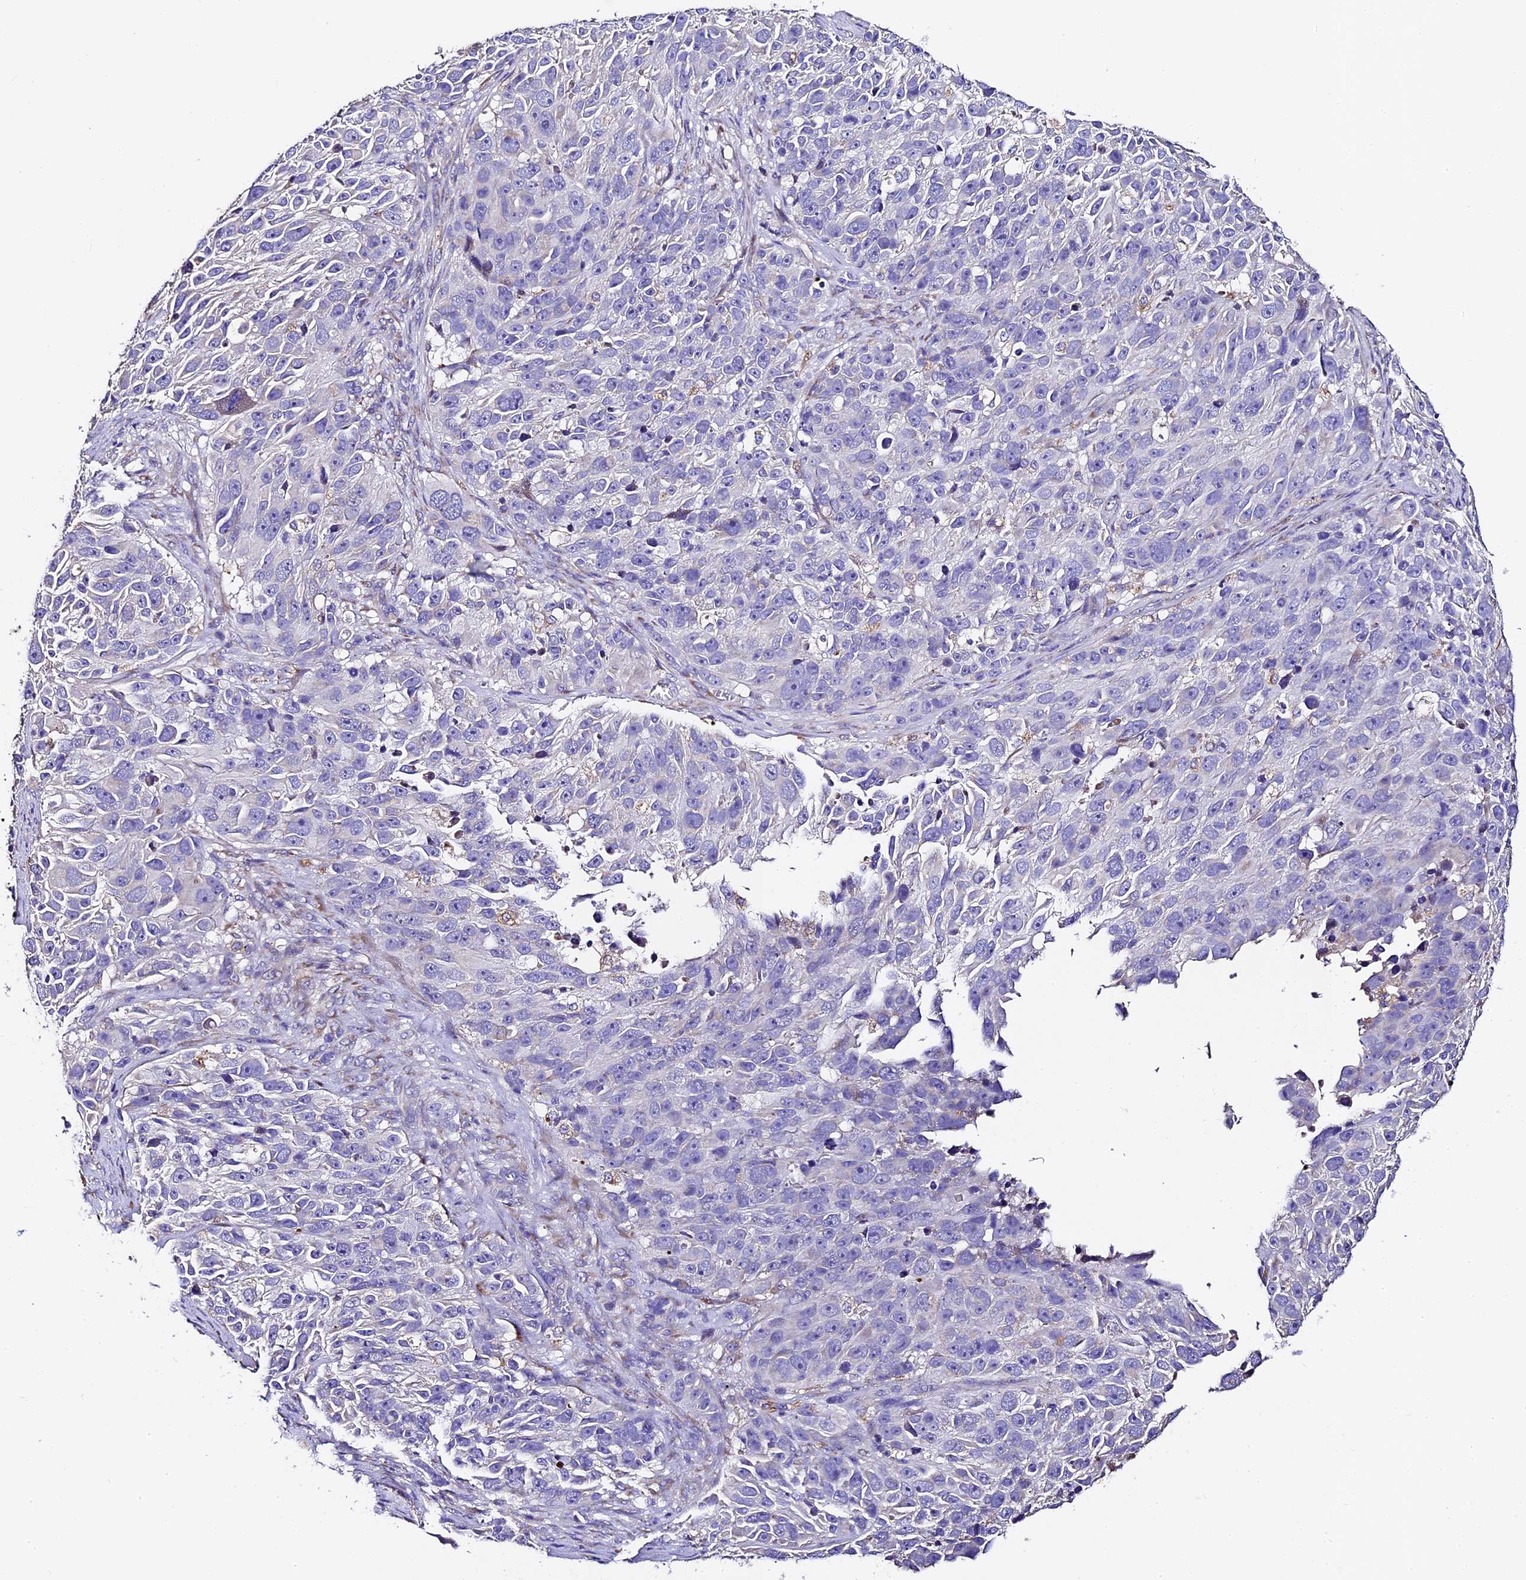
{"staining": {"intensity": "negative", "quantity": "none", "location": "none"}, "tissue": "melanoma", "cell_type": "Tumor cells", "image_type": "cancer", "snomed": [{"axis": "morphology", "description": "Malignant melanoma, NOS"}, {"axis": "topography", "description": "Skin"}], "caption": "IHC histopathology image of melanoma stained for a protein (brown), which displays no staining in tumor cells.", "gene": "FREM3", "patient": {"sex": "male", "age": 84}}